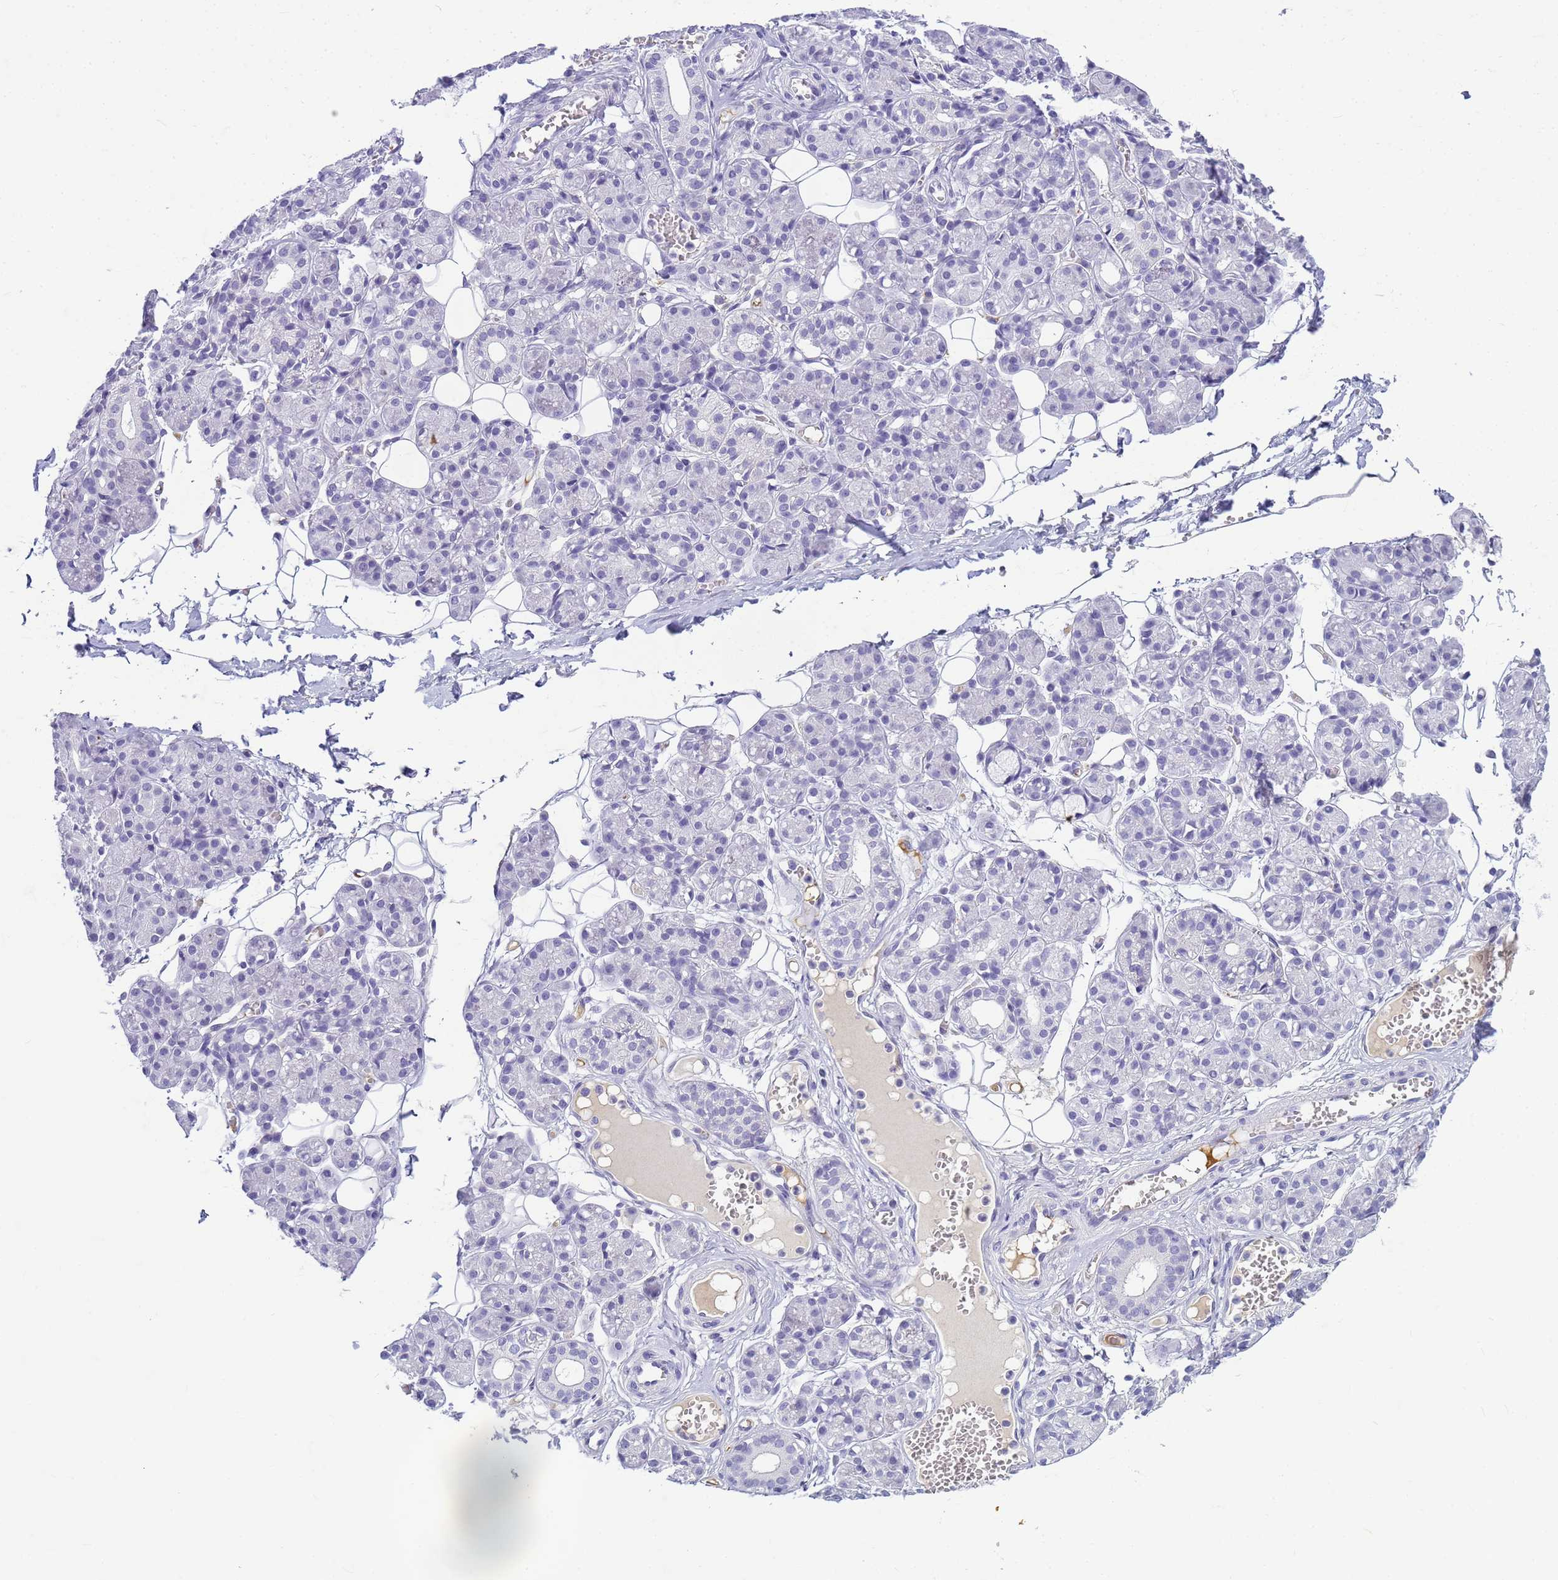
{"staining": {"intensity": "negative", "quantity": "none", "location": "none"}, "tissue": "salivary gland", "cell_type": "Glandular cells", "image_type": "normal", "snomed": [{"axis": "morphology", "description": "Normal tissue, NOS"}, {"axis": "topography", "description": "Salivary gland"}], "caption": "Photomicrograph shows no protein staining in glandular cells of benign salivary gland.", "gene": "CFAP100", "patient": {"sex": "male", "age": 63}}